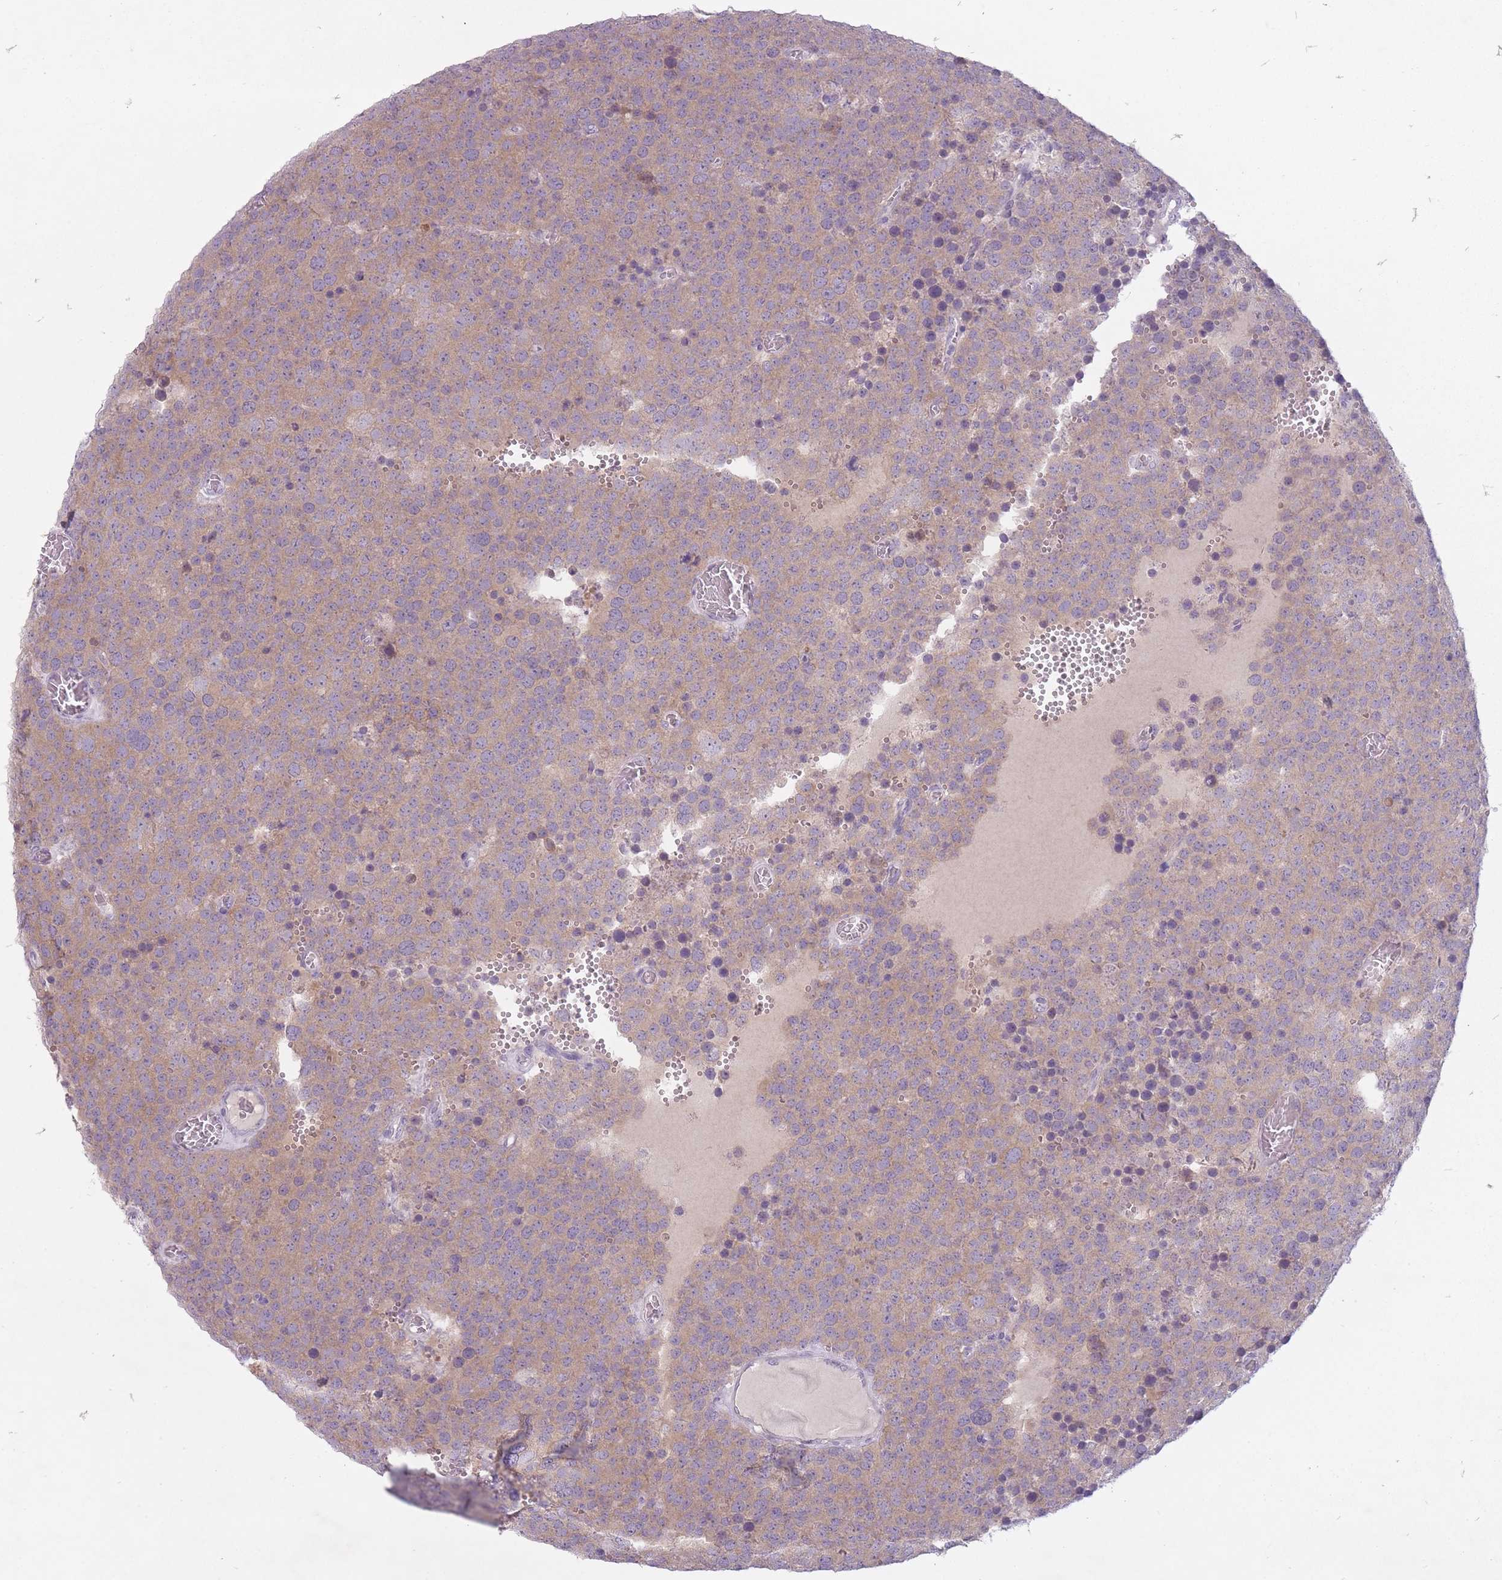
{"staining": {"intensity": "weak", "quantity": ">75%", "location": "cytoplasmic/membranous"}, "tissue": "testis cancer", "cell_type": "Tumor cells", "image_type": "cancer", "snomed": [{"axis": "morphology", "description": "Normal tissue, NOS"}, {"axis": "morphology", "description": "Seminoma, NOS"}, {"axis": "topography", "description": "Testis"}], "caption": "Weak cytoplasmic/membranous staining for a protein is present in approximately >75% of tumor cells of testis cancer (seminoma) using immunohistochemistry.", "gene": "FAM43B", "patient": {"sex": "male", "age": 71}}